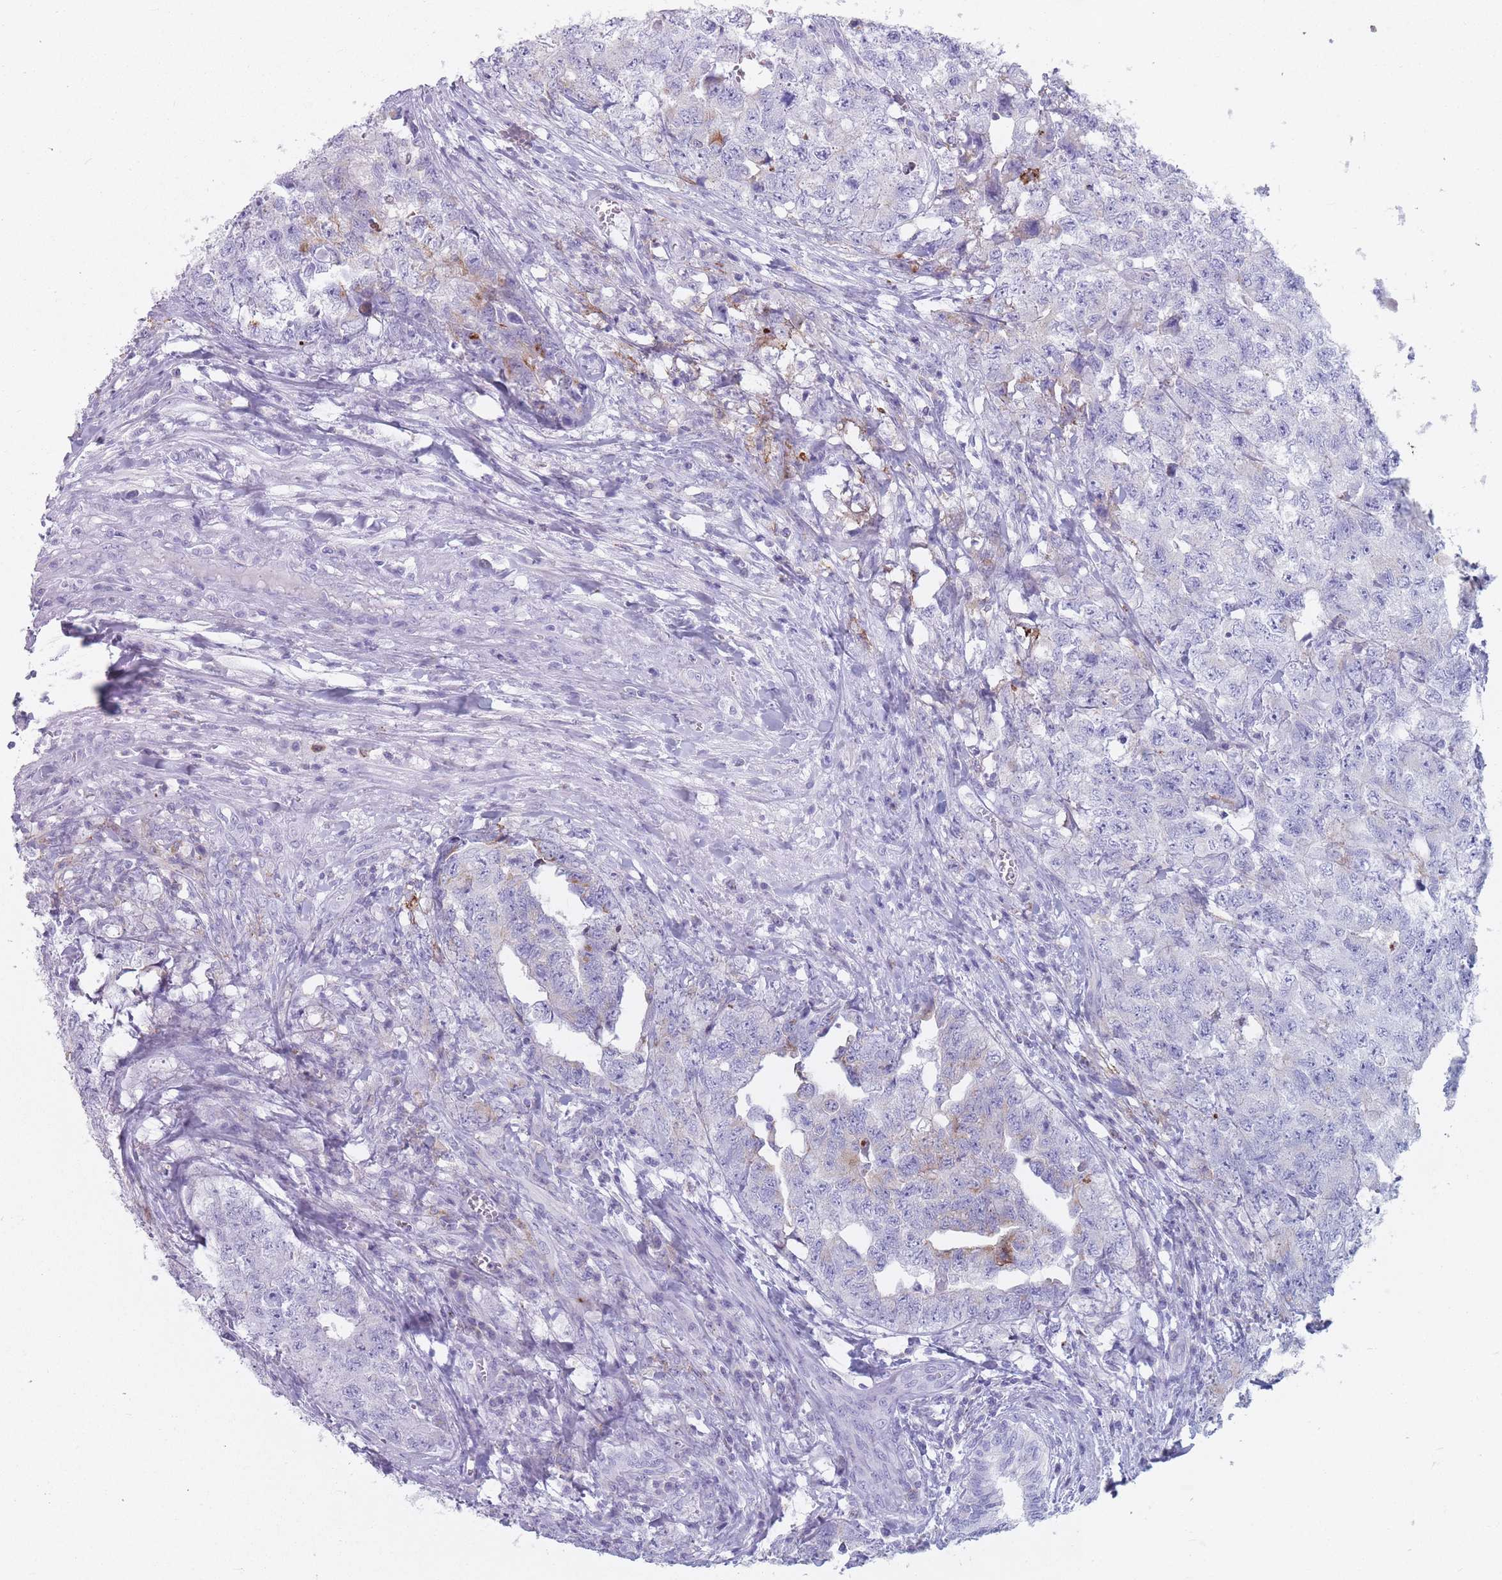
{"staining": {"intensity": "negative", "quantity": "none", "location": "none"}, "tissue": "testis cancer", "cell_type": "Tumor cells", "image_type": "cancer", "snomed": [{"axis": "morphology", "description": "Carcinoma, Embryonal, NOS"}, {"axis": "topography", "description": "Testis"}], "caption": "This is an immunohistochemistry photomicrograph of human testis embryonal carcinoma. There is no positivity in tumor cells.", "gene": "ST3GAL5", "patient": {"sex": "male", "age": 31}}